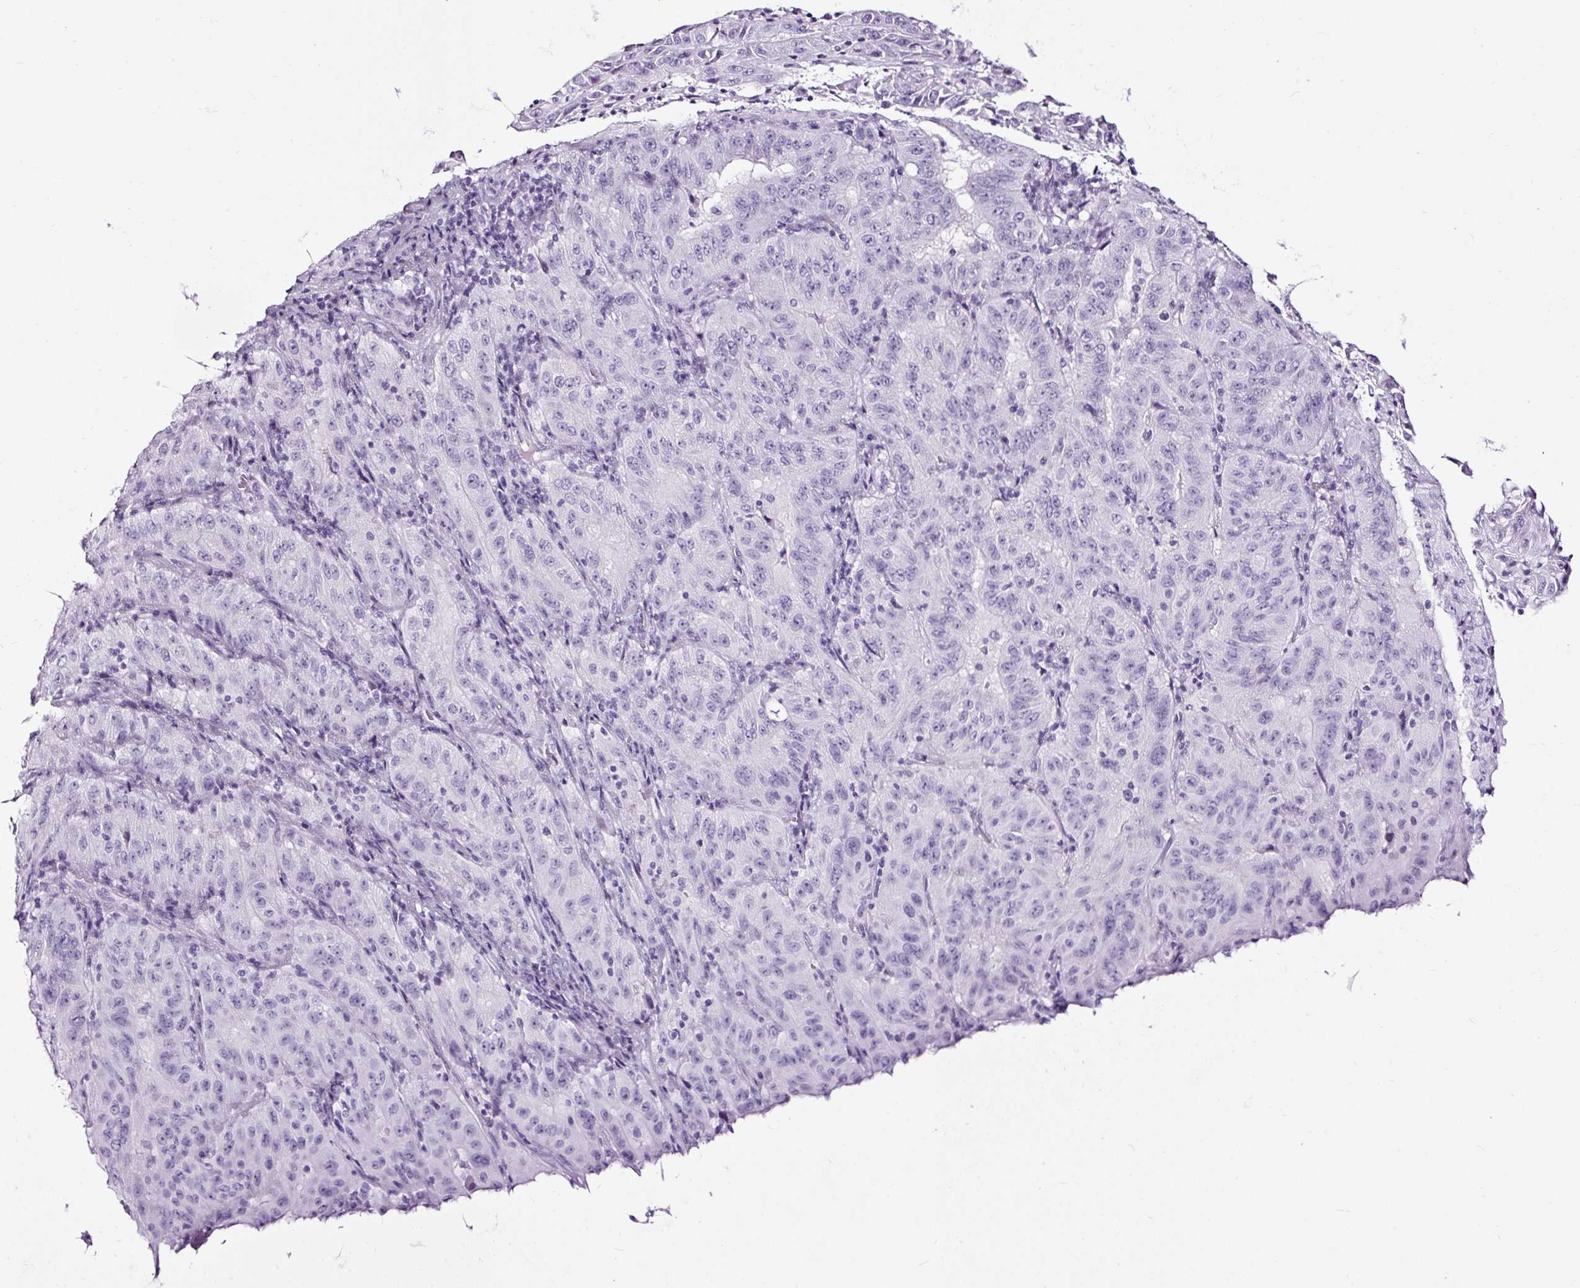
{"staining": {"intensity": "negative", "quantity": "none", "location": "none"}, "tissue": "pancreatic cancer", "cell_type": "Tumor cells", "image_type": "cancer", "snomed": [{"axis": "morphology", "description": "Adenocarcinoma, NOS"}, {"axis": "topography", "description": "Pancreas"}], "caption": "Immunohistochemistry (IHC) of pancreatic cancer reveals no staining in tumor cells.", "gene": "NPHS2", "patient": {"sex": "male", "age": 63}}